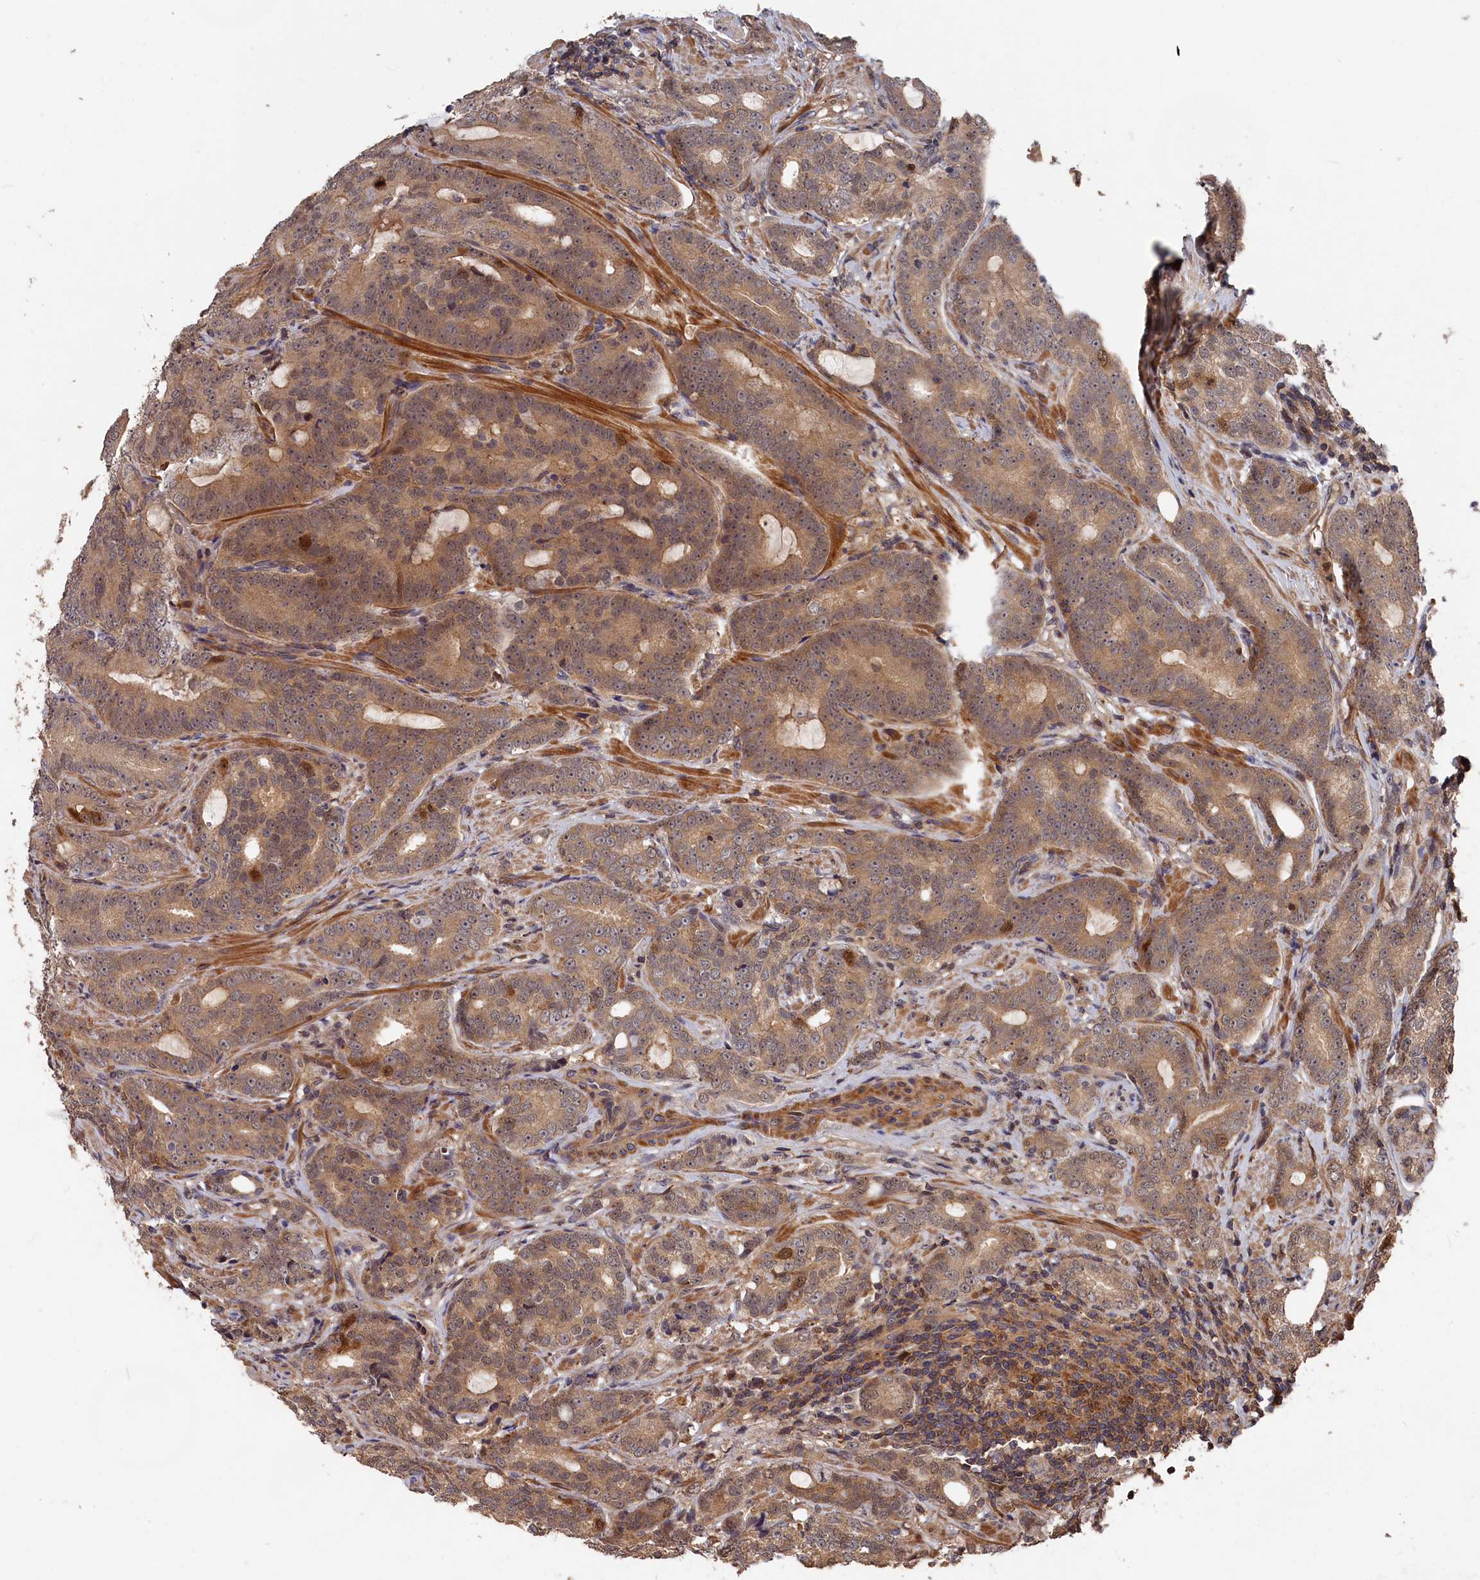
{"staining": {"intensity": "moderate", "quantity": "25%-75%", "location": "cytoplasmic/membranous"}, "tissue": "prostate cancer", "cell_type": "Tumor cells", "image_type": "cancer", "snomed": [{"axis": "morphology", "description": "Adenocarcinoma, High grade"}, {"axis": "topography", "description": "Prostate"}], "caption": "The image shows immunohistochemical staining of prostate adenocarcinoma (high-grade). There is moderate cytoplasmic/membranous staining is present in approximately 25%-75% of tumor cells. (DAB IHC with brightfield microscopy, high magnification).", "gene": "RMI2", "patient": {"sex": "male", "age": 64}}